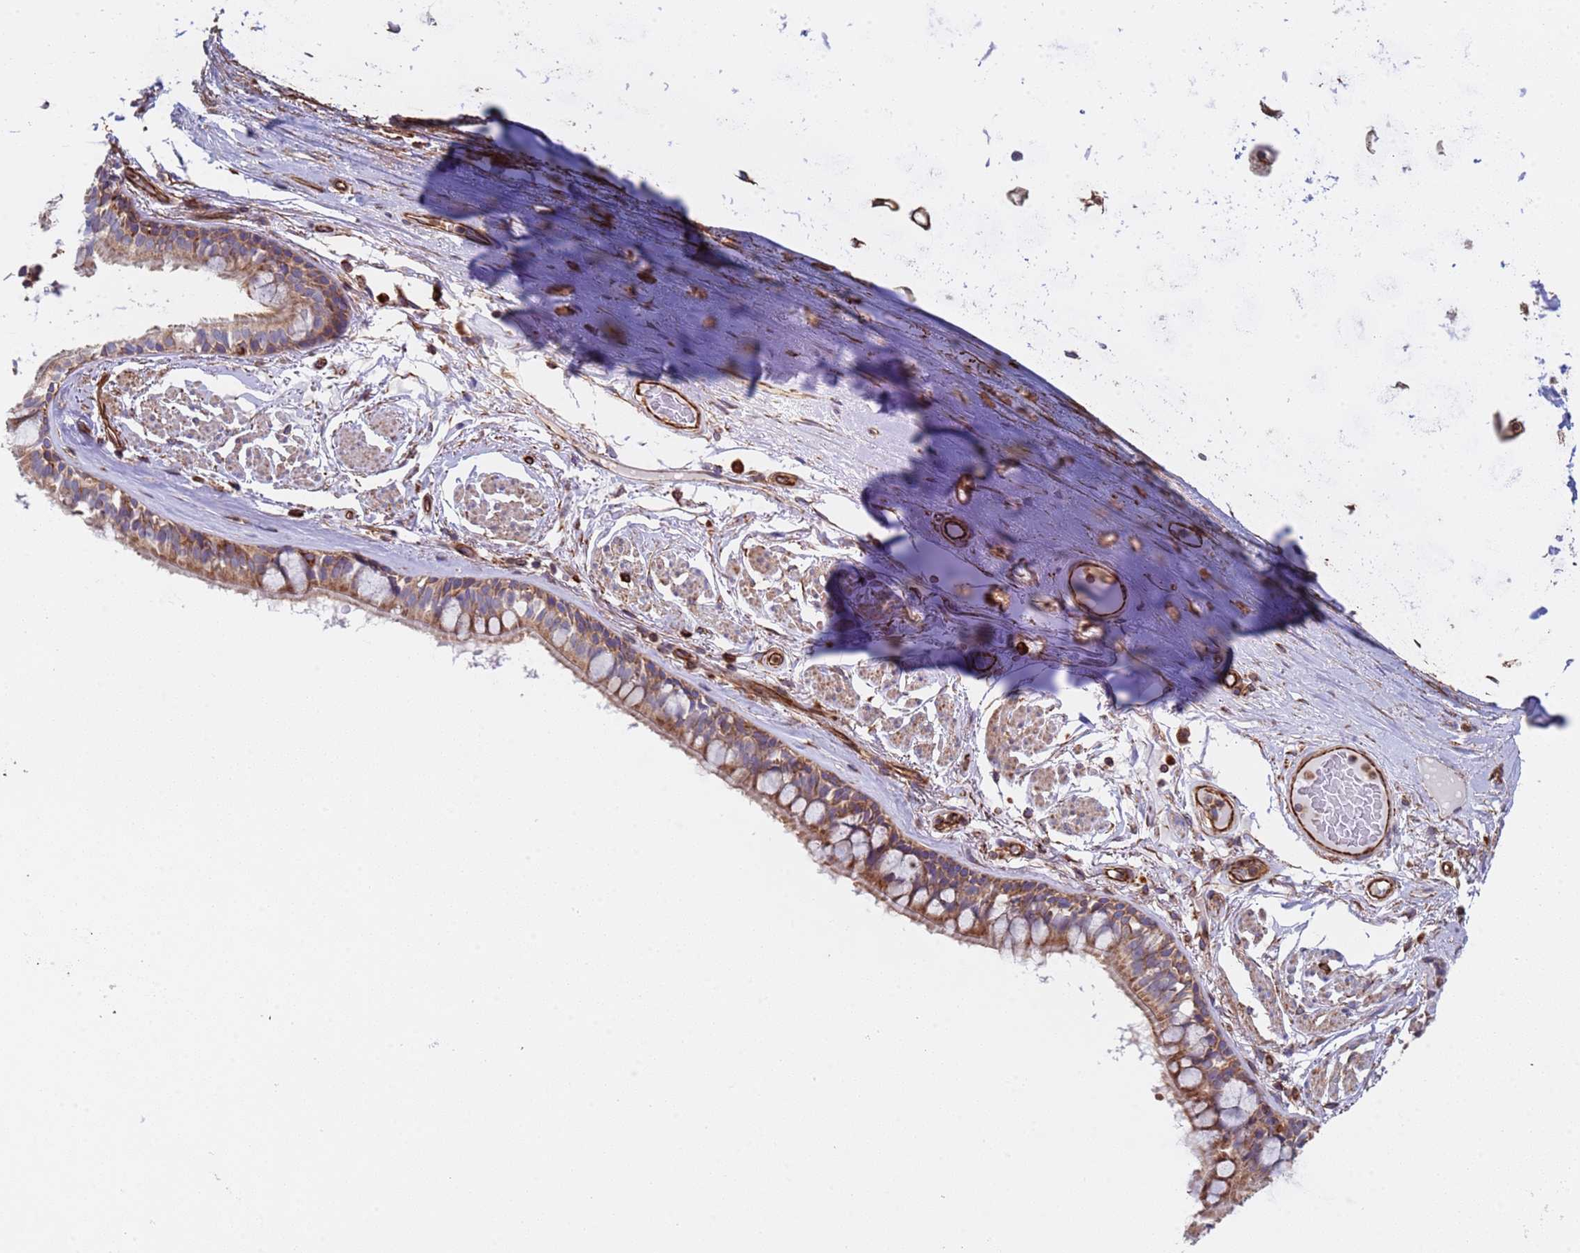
{"staining": {"intensity": "moderate", "quantity": ">75%", "location": "cytoplasmic/membranous"}, "tissue": "bronchus", "cell_type": "Respiratory epithelial cells", "image_type": "normal", "snomed": [{"axis": "morphology", "description": "Normal tissue, NOS"}, {"axis": "topography", "description": "Bronchus"}], "caption": "This is a photomicrograph of immunohistochemistry staining of normal bronchus, which shows moderate staining in the cytoplasmic/membranous of respiratory epithelial cells.", "gene": "NUDT12", "patient": {"sex": "male", "age": 70}}